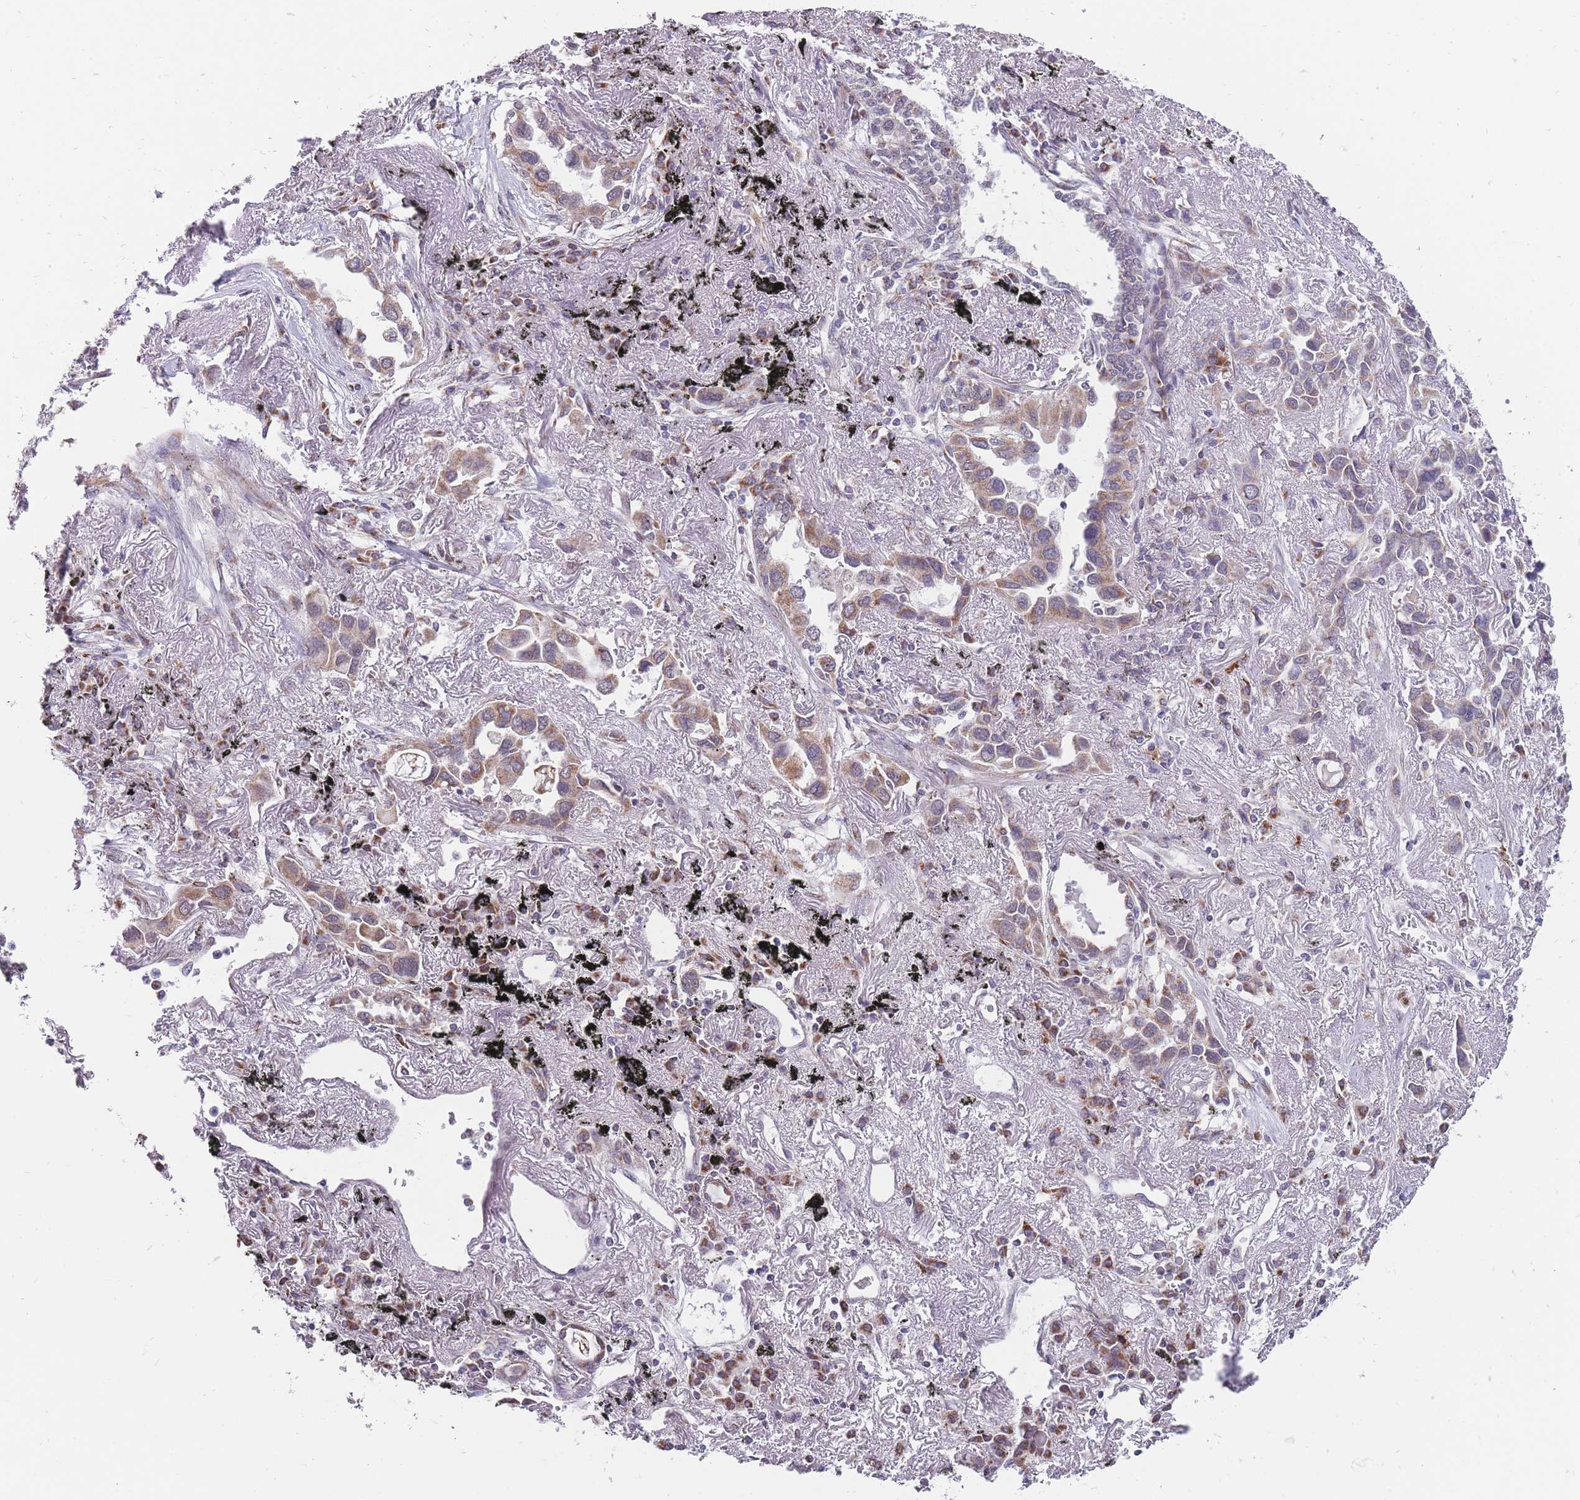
{"staining": {"intensity": "moderate", "quantity": ">75%", "location": "cytoplasmic/membranous"}, "tissue": "lung cancer", "cell_type": "Tumor cells", "image_type": "cancer", "snomed": [{"axis": "morphology", "description": "Adenocarcinoma, NOS"}, {"axis": "topography", "description": "Lung"}], "caption": "Tumor cells demonstrate moderate cytoplasmic/membranous positivity in about >75% of cells in lung adenocarcinoma. (DAB (3,3'-diaminobenzidine) IHC, brown staining for protein, blue staining for nuclei).", "gene": "NELL1", "patient": {"sex": "female", "age": 76}}